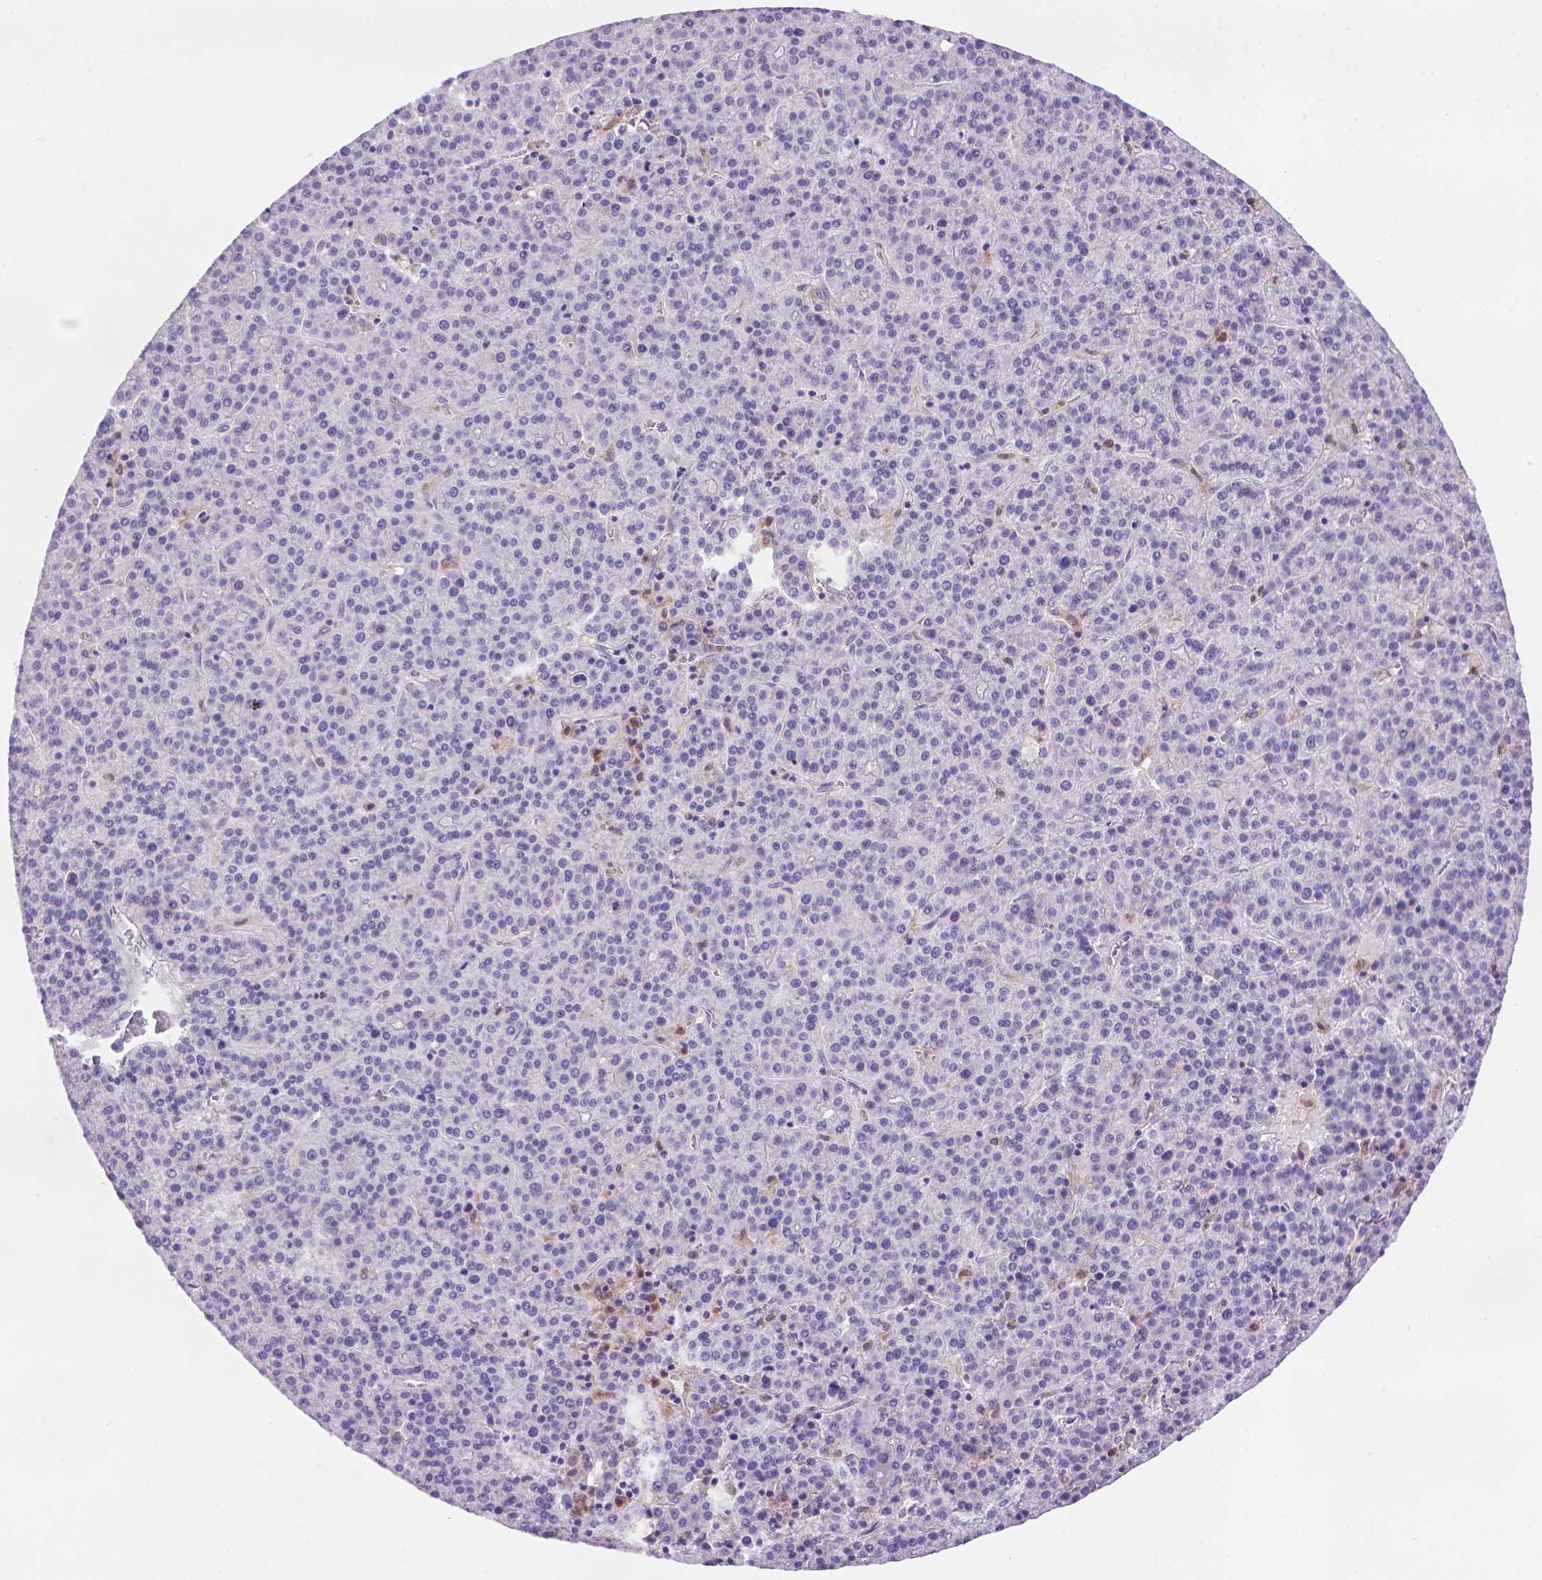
{"staining": {"intensity": "negative", "quantity": "none", "location": "none"}, "tissue": "liver cancer", "cell_type": "Tumor cells", "image_type": "cancer", "snomed": [{"axis": "morphology", "description": "Carcinoma, Hepatocellular, NOS"}, {"axis": "topography", "description": "Liver"}], "caption": "A photomicrograph of liver cancer stained for a protein shows no brown staining in tumor cells. The staining is performed using DAB brown chromogen with nuclei counter-stained in using hematoxylin.", "gene": "FGD2", "patient": {"sex": "female", "age": 58}}